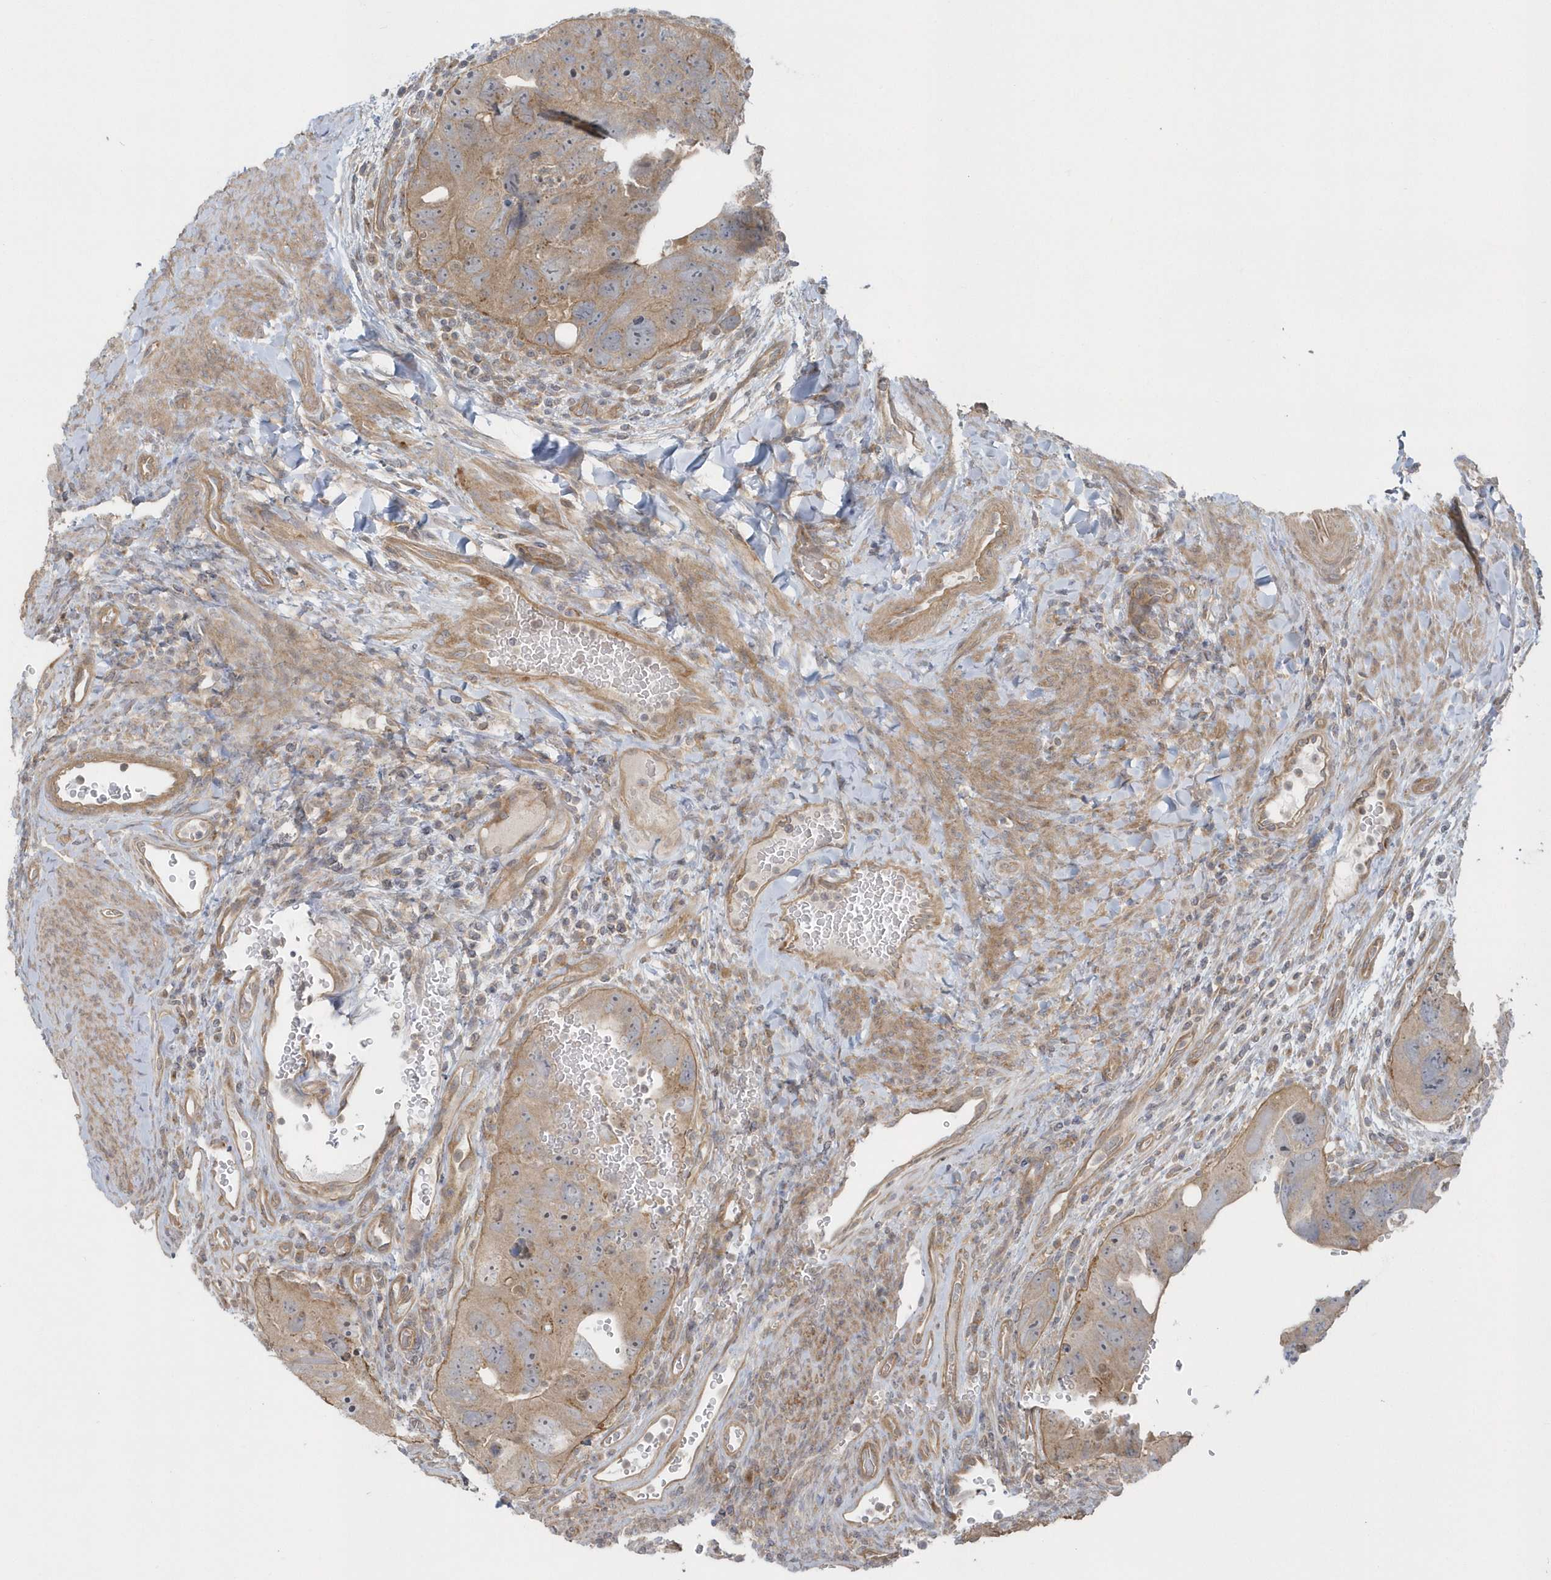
{"staining": {"intensity": "moderate", "quantity": "<25%", "location": "cytoplasmic/membranous"}, "tissue": "colorectal cancer", "cell_type": "Tumor cells", "image_type": "cancer", "snomed": [{"axis": "morphology", "description": "Adenocarcinoma, NOS"}, {"axis": "topography", "description": "Rectum"}], "caption": "Adenocarcinoma (colorectal) stained for a protein (brown) demonstrates moderate cytoplasmic/membranous positive positivity in approximately <25% of tumor cells.", "gene": "ACTR1A", "patient": {"sex": "male", "age": 59}}